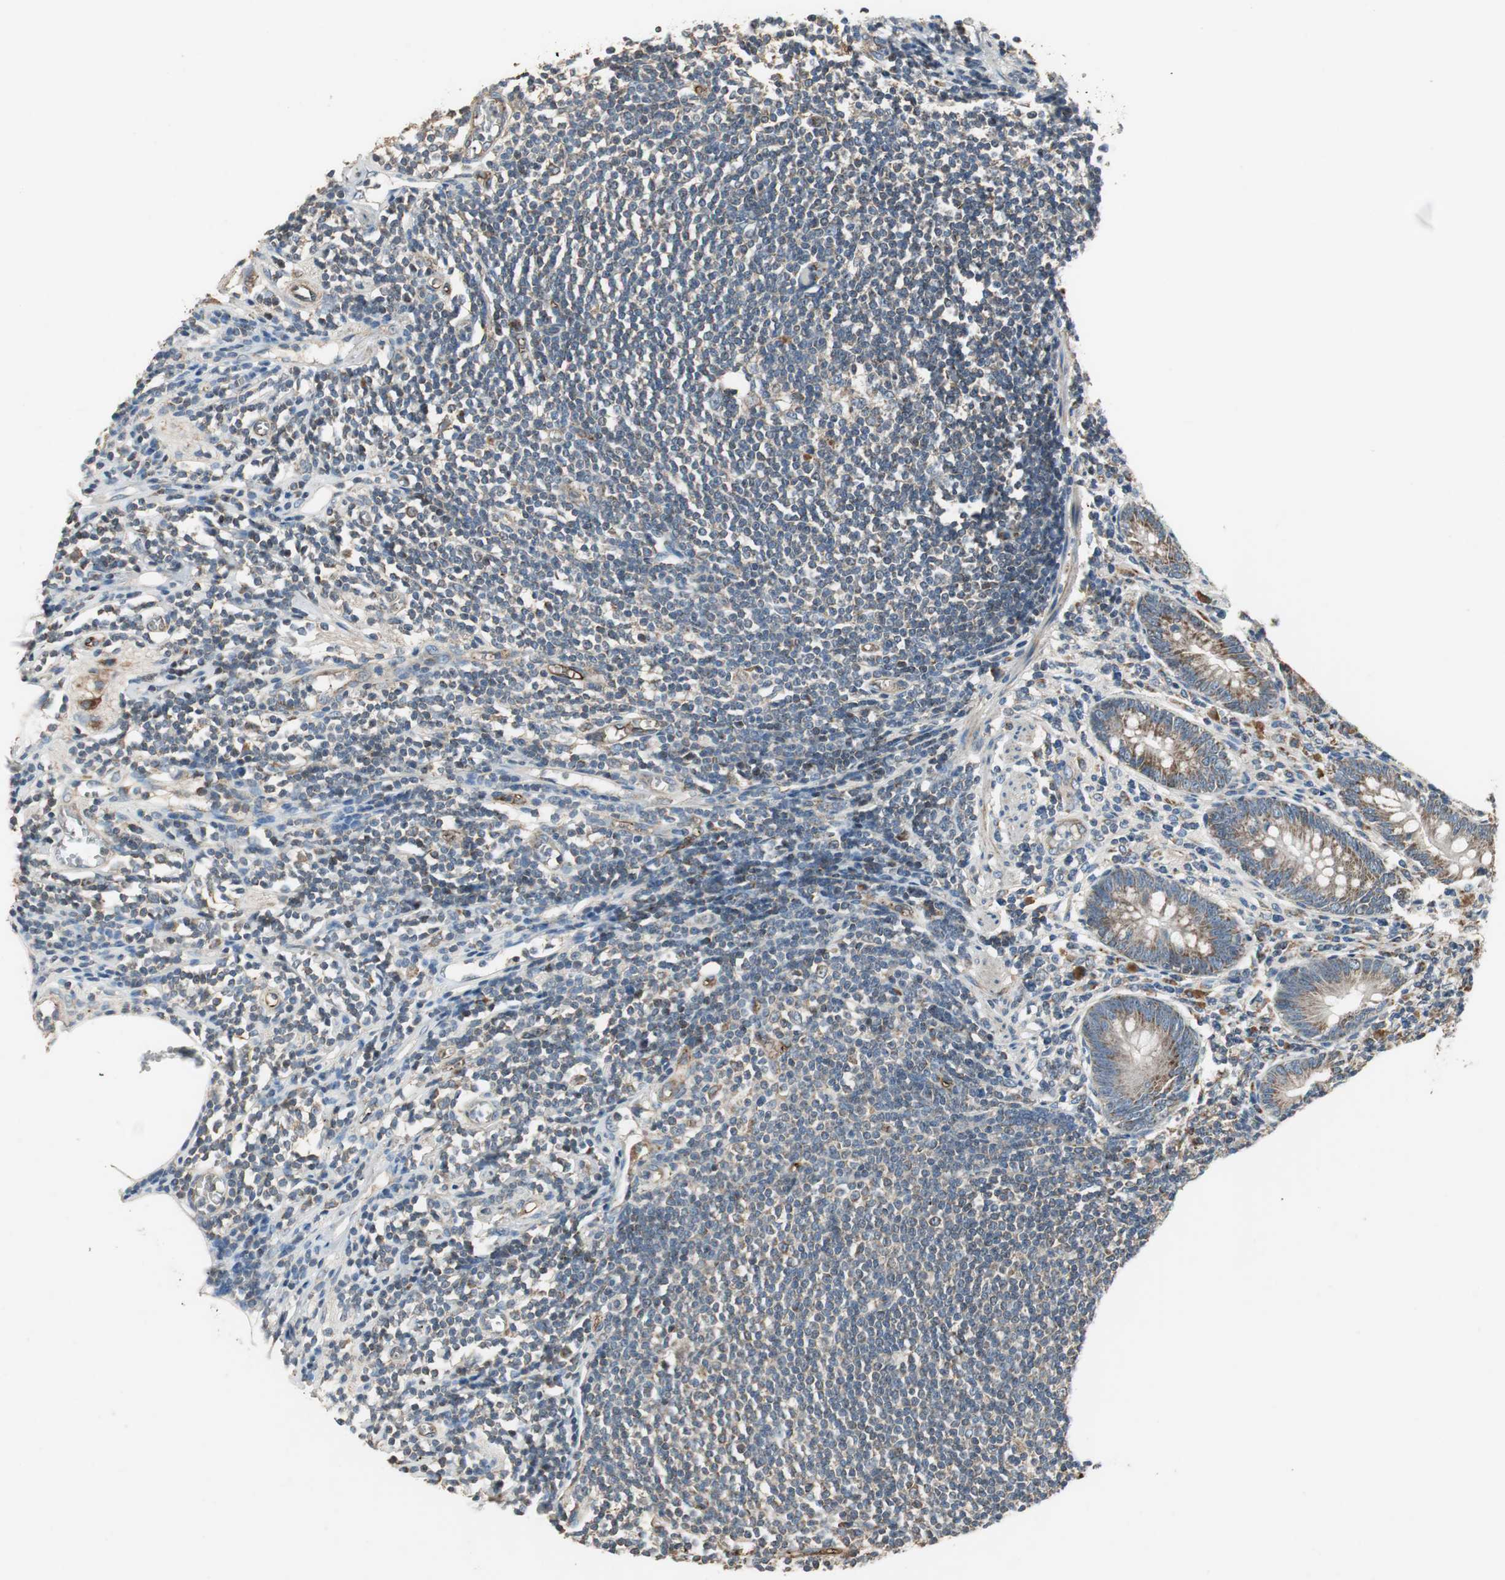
{"staining": {"intensity": "weak", "quantity": ">75%", "location": "cytoplasmic/membranous"}, "tissue": "appendix", "cell_type": "Glandular cells", "image_type": "normal", "snomed": [{"axis": "morphology", "description": "Normal tissue, NOS"}, {"axis": "morphology", "description": "Inflammation, NOS"}, {"axis": "topography", "description": "Appendix"}], "caption": "Appendix stained for a protein (brown) demonstrates weak cytoplasmic/membranous positive positivity in about >75% of glandular cells.", "gene": "MSTO1", "patient": {"sex": "male", "age": 46}}